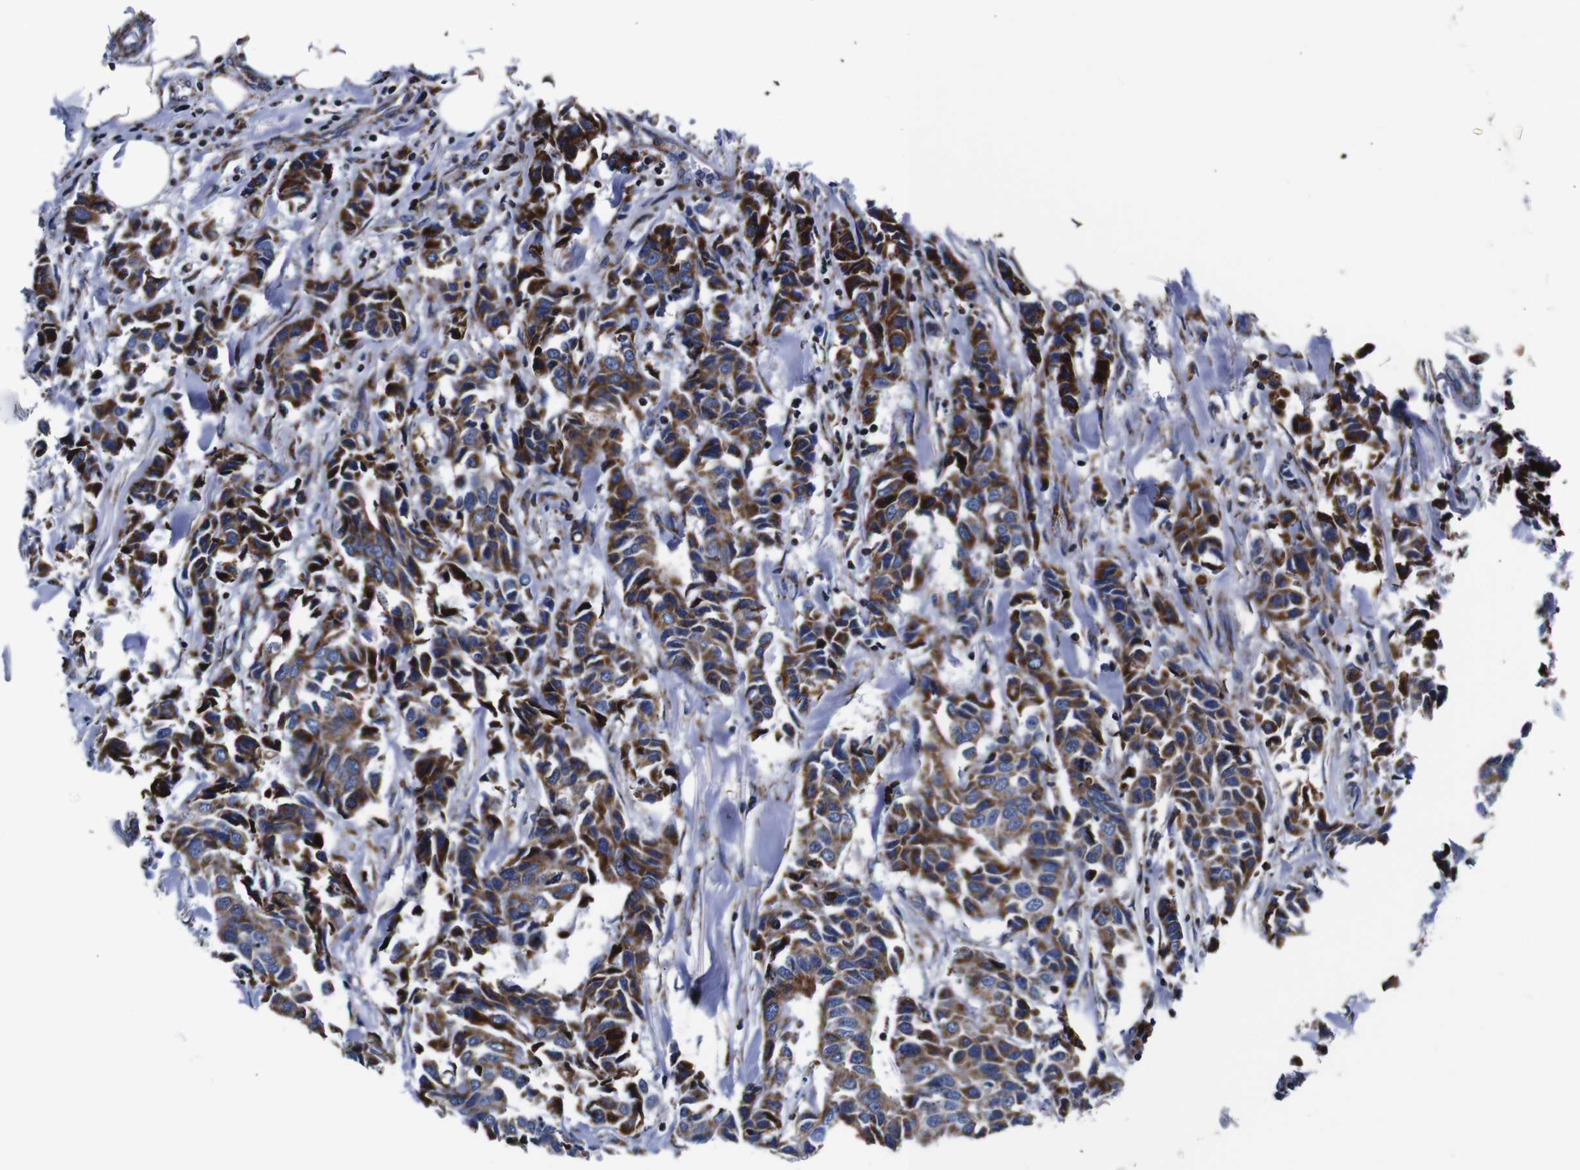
{"staining": {"intensity": "strong", "quantity": ">75%", "location": "cytoplasmic/membranous"}, "tissue": "breast cancer", "cell_type": "Tumor cells", "image_type": "cancer", "snomed": [{"axis": "morphology", "description": "Duct carcinoma"}, {"axis": "topography", "description": "Breast"}], "caption": "Protein positivity by immunohistochemistry reveals strong cytoplasmic/membranous expression in about >75% of tumor cells in breast cancer.", "gene": "FKBP9", "patient": {"sex": "female", "age": 80}}